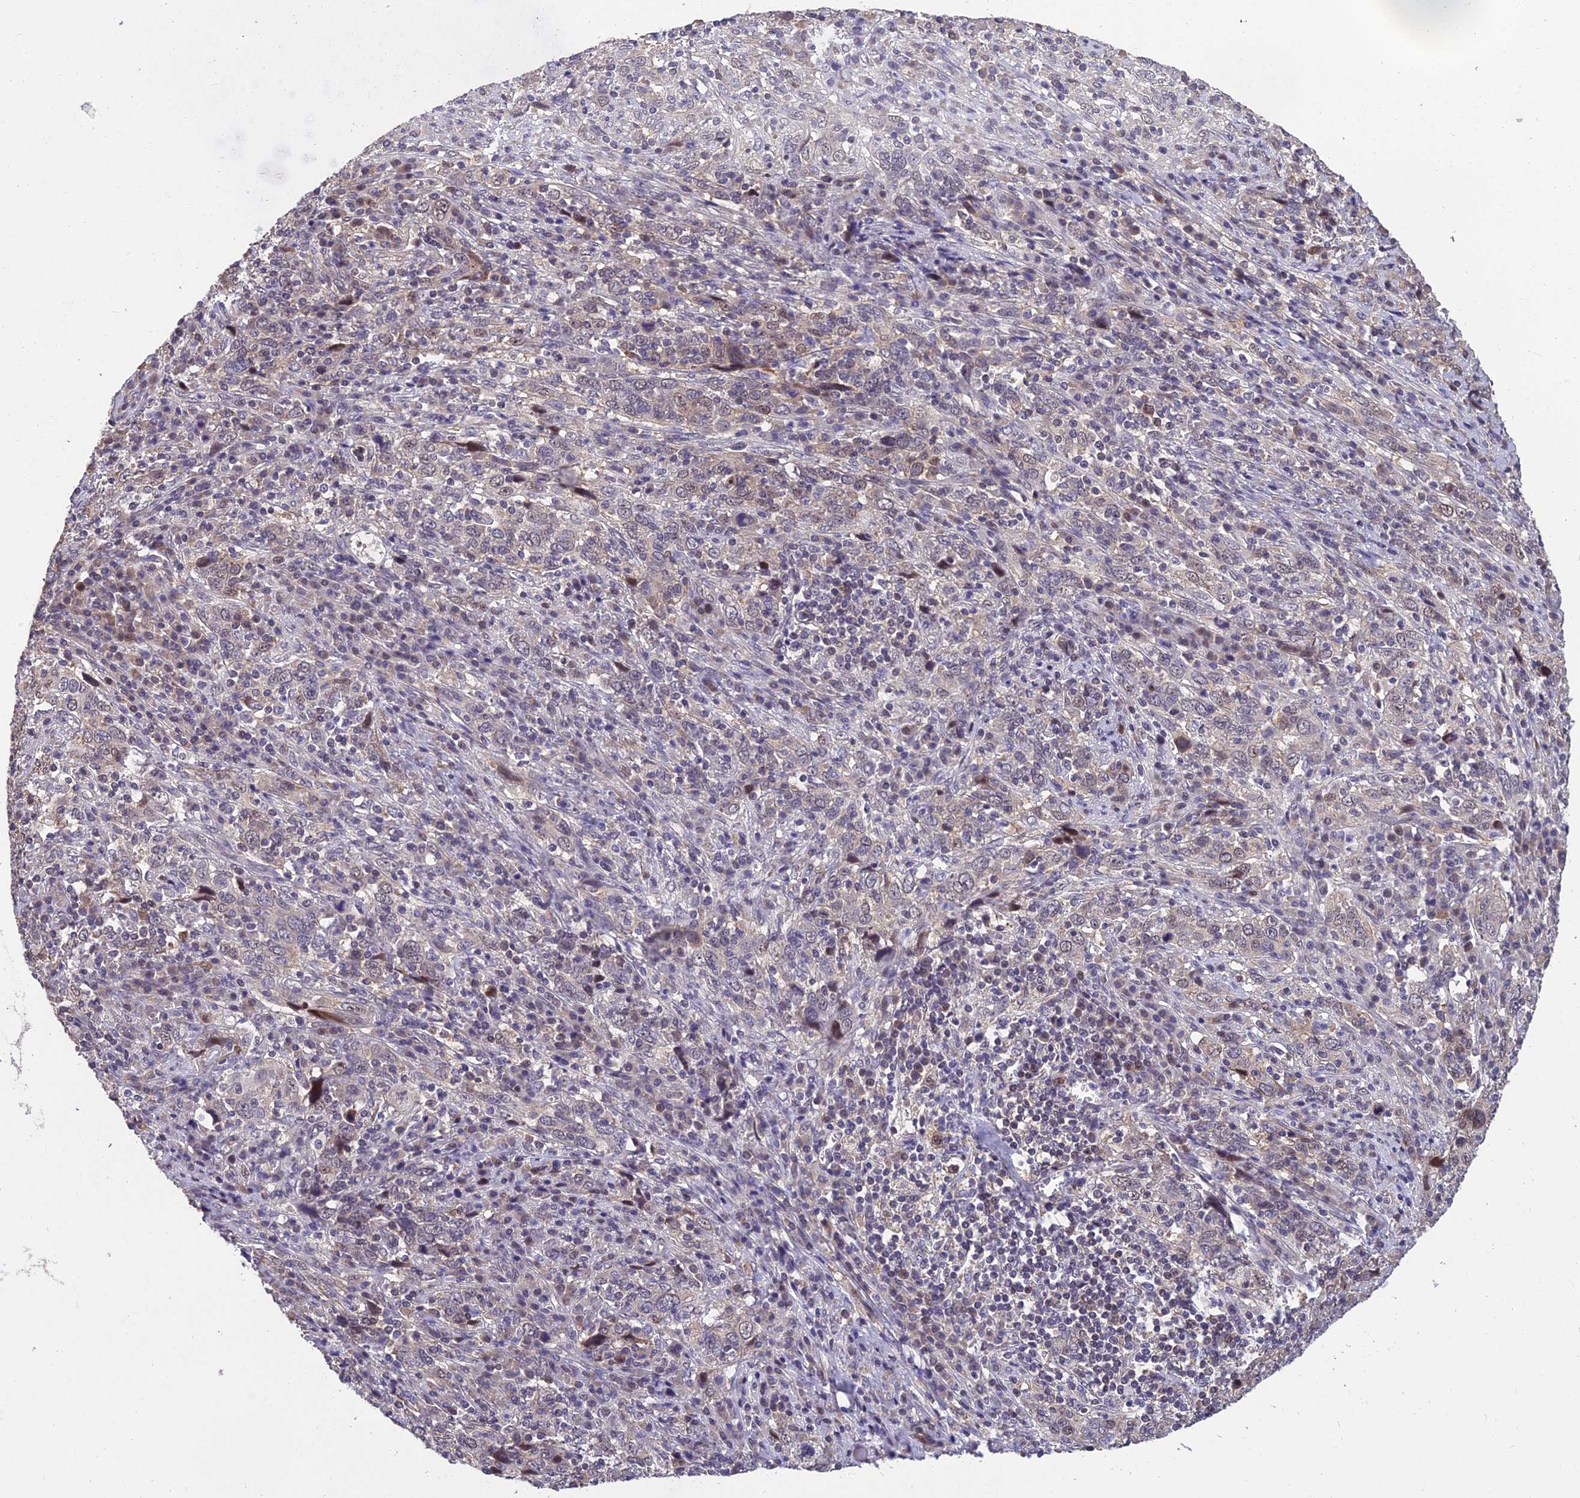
{"staining": {"intensity": "weak", "quantity": "<25%", "location": "nuclear"}, "tissue": "cervical cancer", "cell_type": "Tumor cells", "image_type": "cancer", "snomed": [{"axis": "morphology", "description": "Squamous cell carcinoma, NOS"}, {"axis": "topography", "description": "Cervix"}], "caption": "Immunohistochemistry histopathology image of neoplastic tissue: human cervical squamous cell carcinoma stained with DAB shows no significant protein staining in tumor cells. (DAB immunohistochemistry, high magnification).", "gene": "GRWD1", "patient": {"sex": "female", "age": 46}}